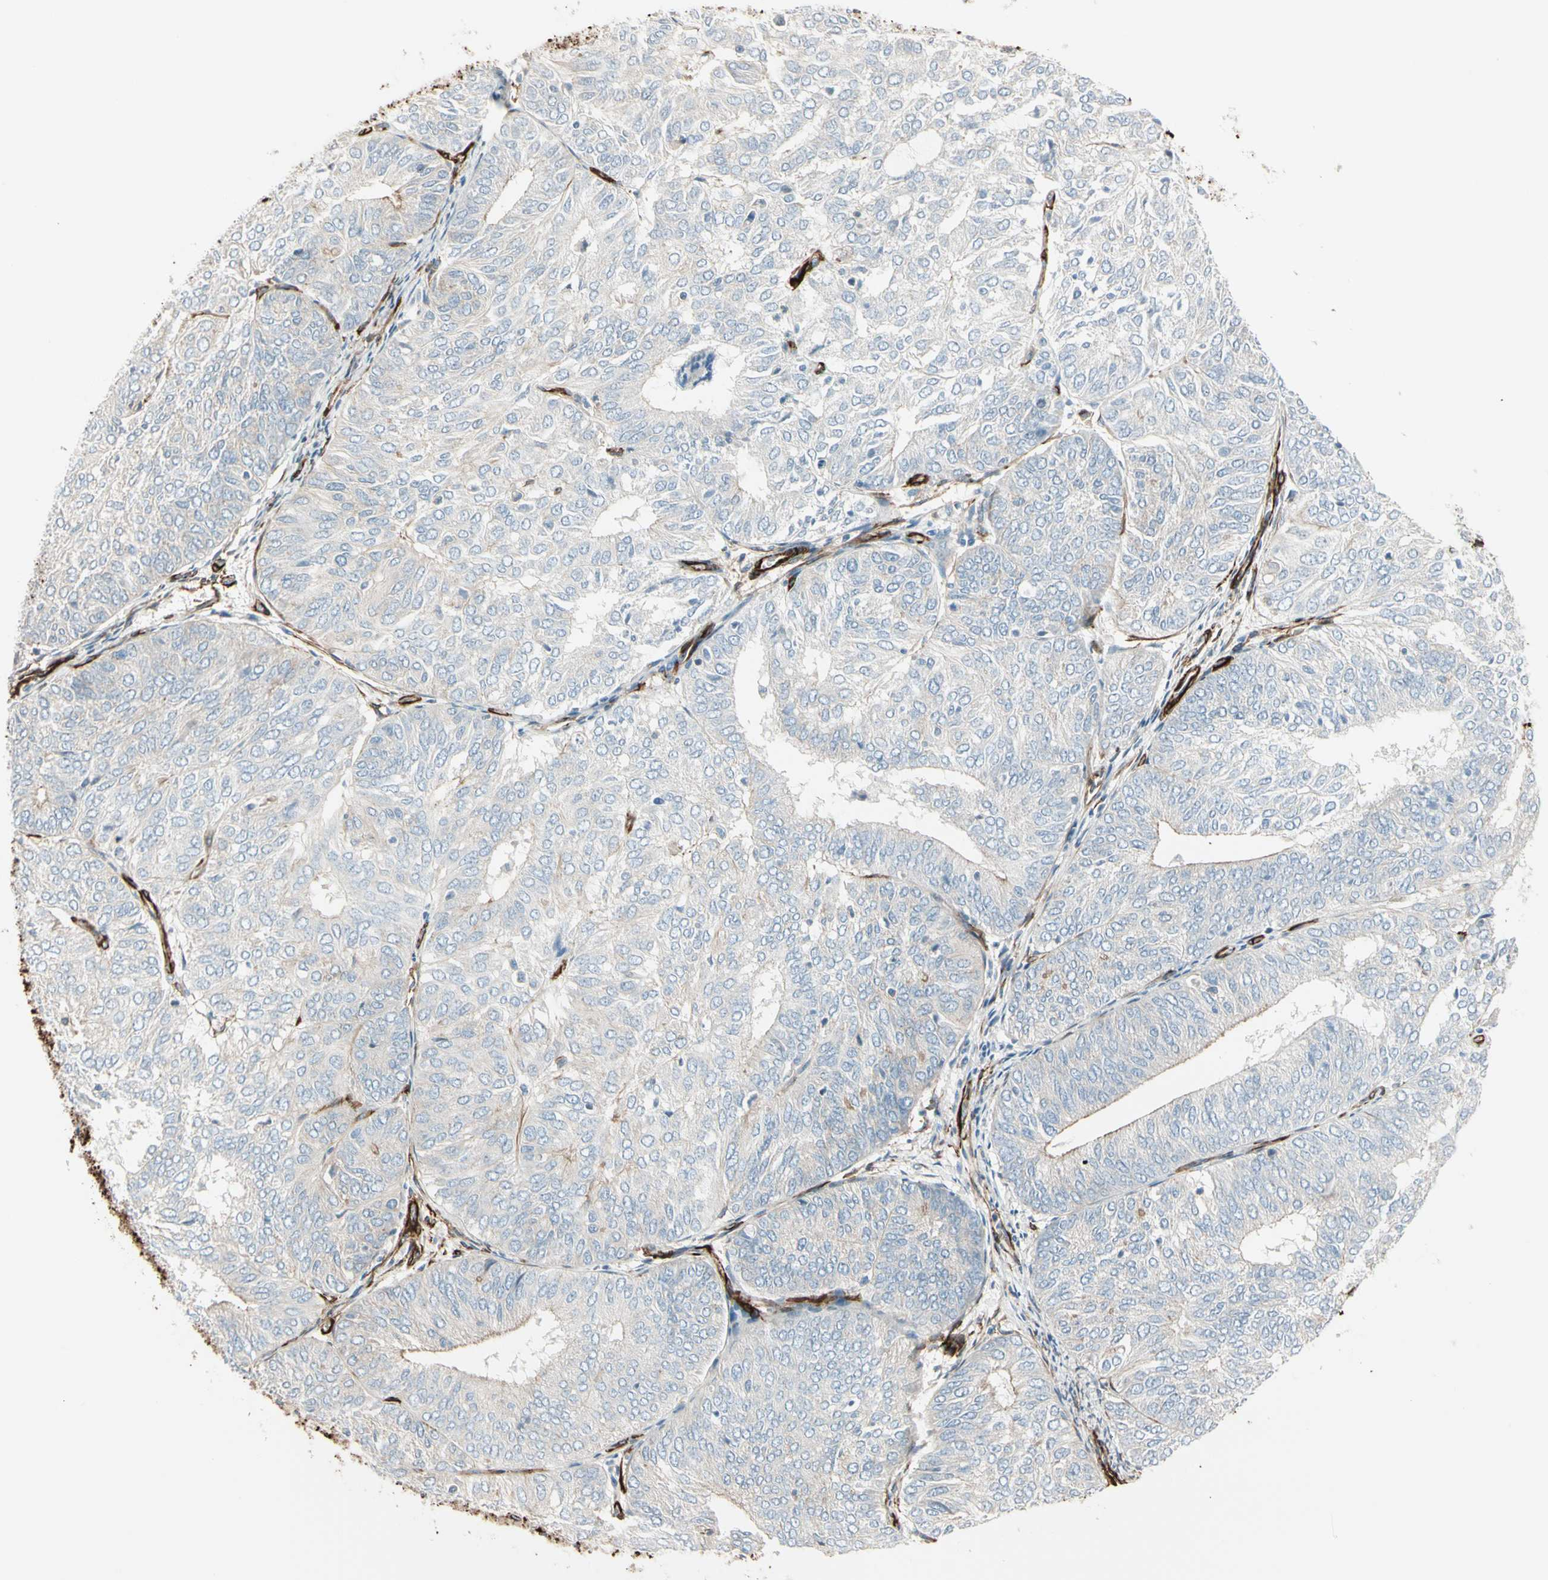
{"staining": {"intensity": "negative", "quantity": "none", "location": "none"}, "tissue": "endometrial cancer", "cell_type": "Tumor cells", "image_type": "cancer", "snomed": [{"axis": "morphology", "description": "Adenocarcinoma, NOS"}, {"axis": "topography", "description": "Uterus"}], "caption": "DAB (3,3'-diaminobenzidine) immunohistochemical staining of adenocarcinoma (endometrial) demonstrates no significant expression in tumor cells.", "gene": "CALD1", "patient": {"sex": "female", "age": 60}}